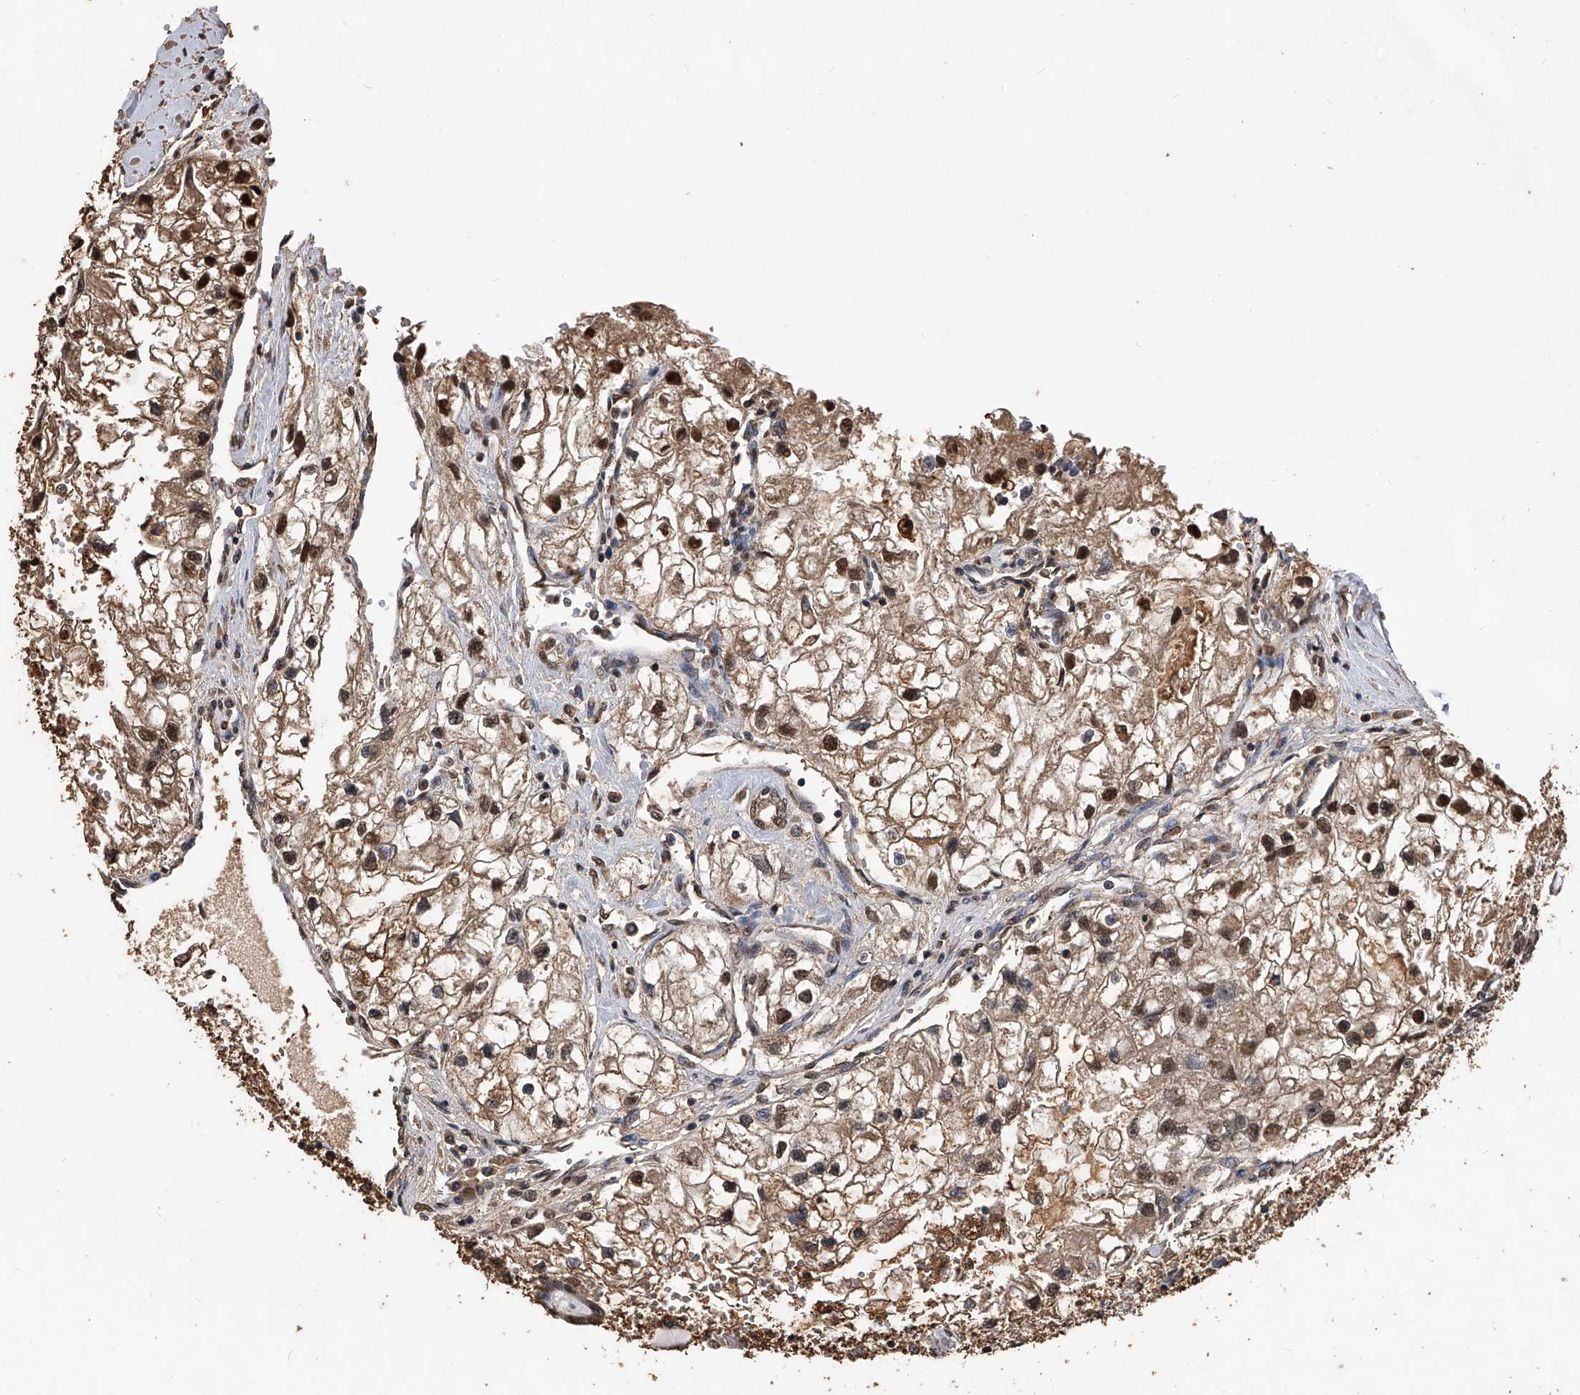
{"staining": {"intensity": "moderate", "quantity": ">75%", "location": "cytoplasmic/membranous,nuclear"}, "tissue": "renal cancer", "cell_type": "Tumor cells", "image_type": "cancer", "snomed": [{"axis": "morphology", "description": "Adenocarcinoma, NOS"}, {"axis": "topography", "description": "Kidney"}], "caption": "Renal cancer was stained to show a protein in brown. There is medium levels of moderate cytoplasmic/membranous and nuclear positivity in approximately >75% of tumor cells.", "gene": "FBXL4", "patient": {"sex": "female", "age": 70}}